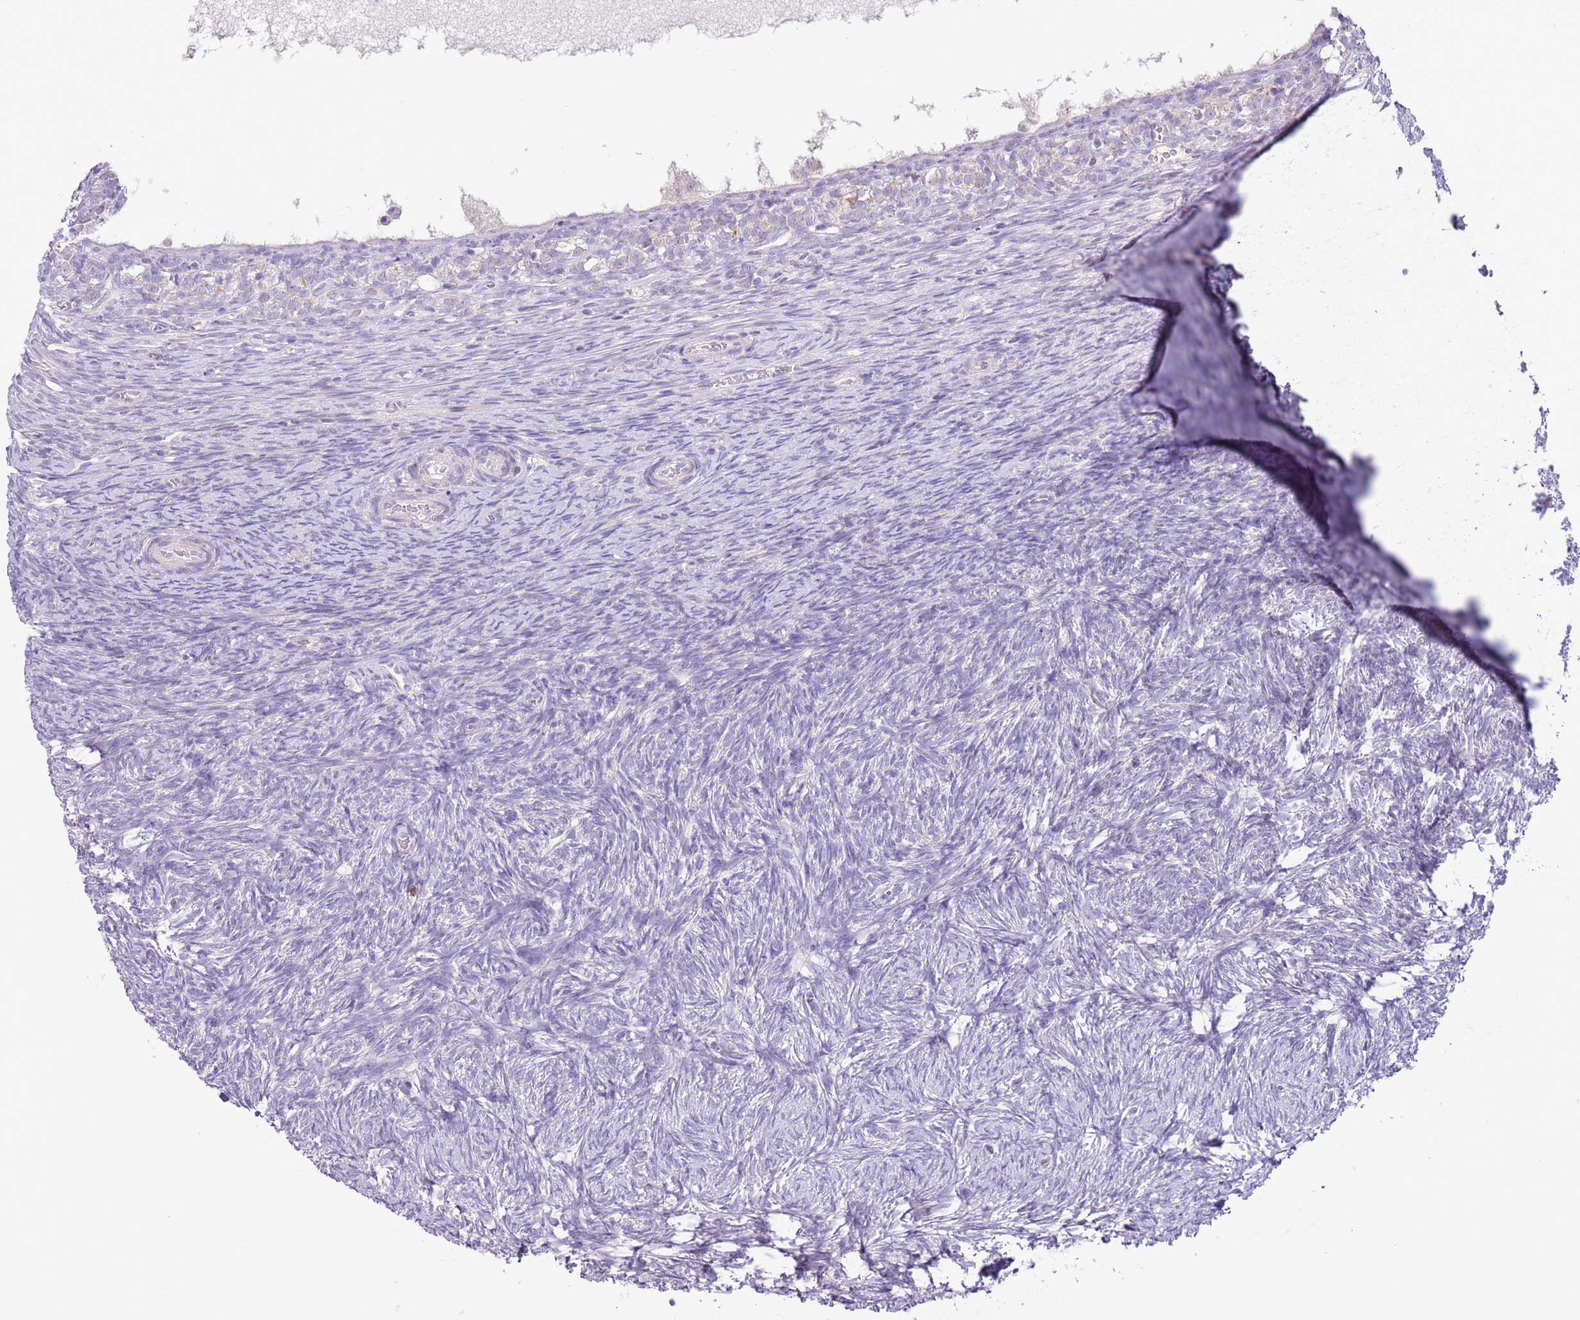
{"staining": {"intensity": "negative", "quantity": "none", "location": "none"}, "tissue": "ovary", "cell_type": "Ovarian stroma cells", "image_type": "normal", "snomed": [{"axis": "morphology", "description": "Normal tissue, NOS"}, {"axis": "topography", "description": "Ovary"}], "caption": "This is an immunohistochemistry (IHC) histopathology image of normal ovary. There is no positivity in ovarian stroma cells.", "gene": "ZNF697", "patient": {"sex": "female", "age": 39}}